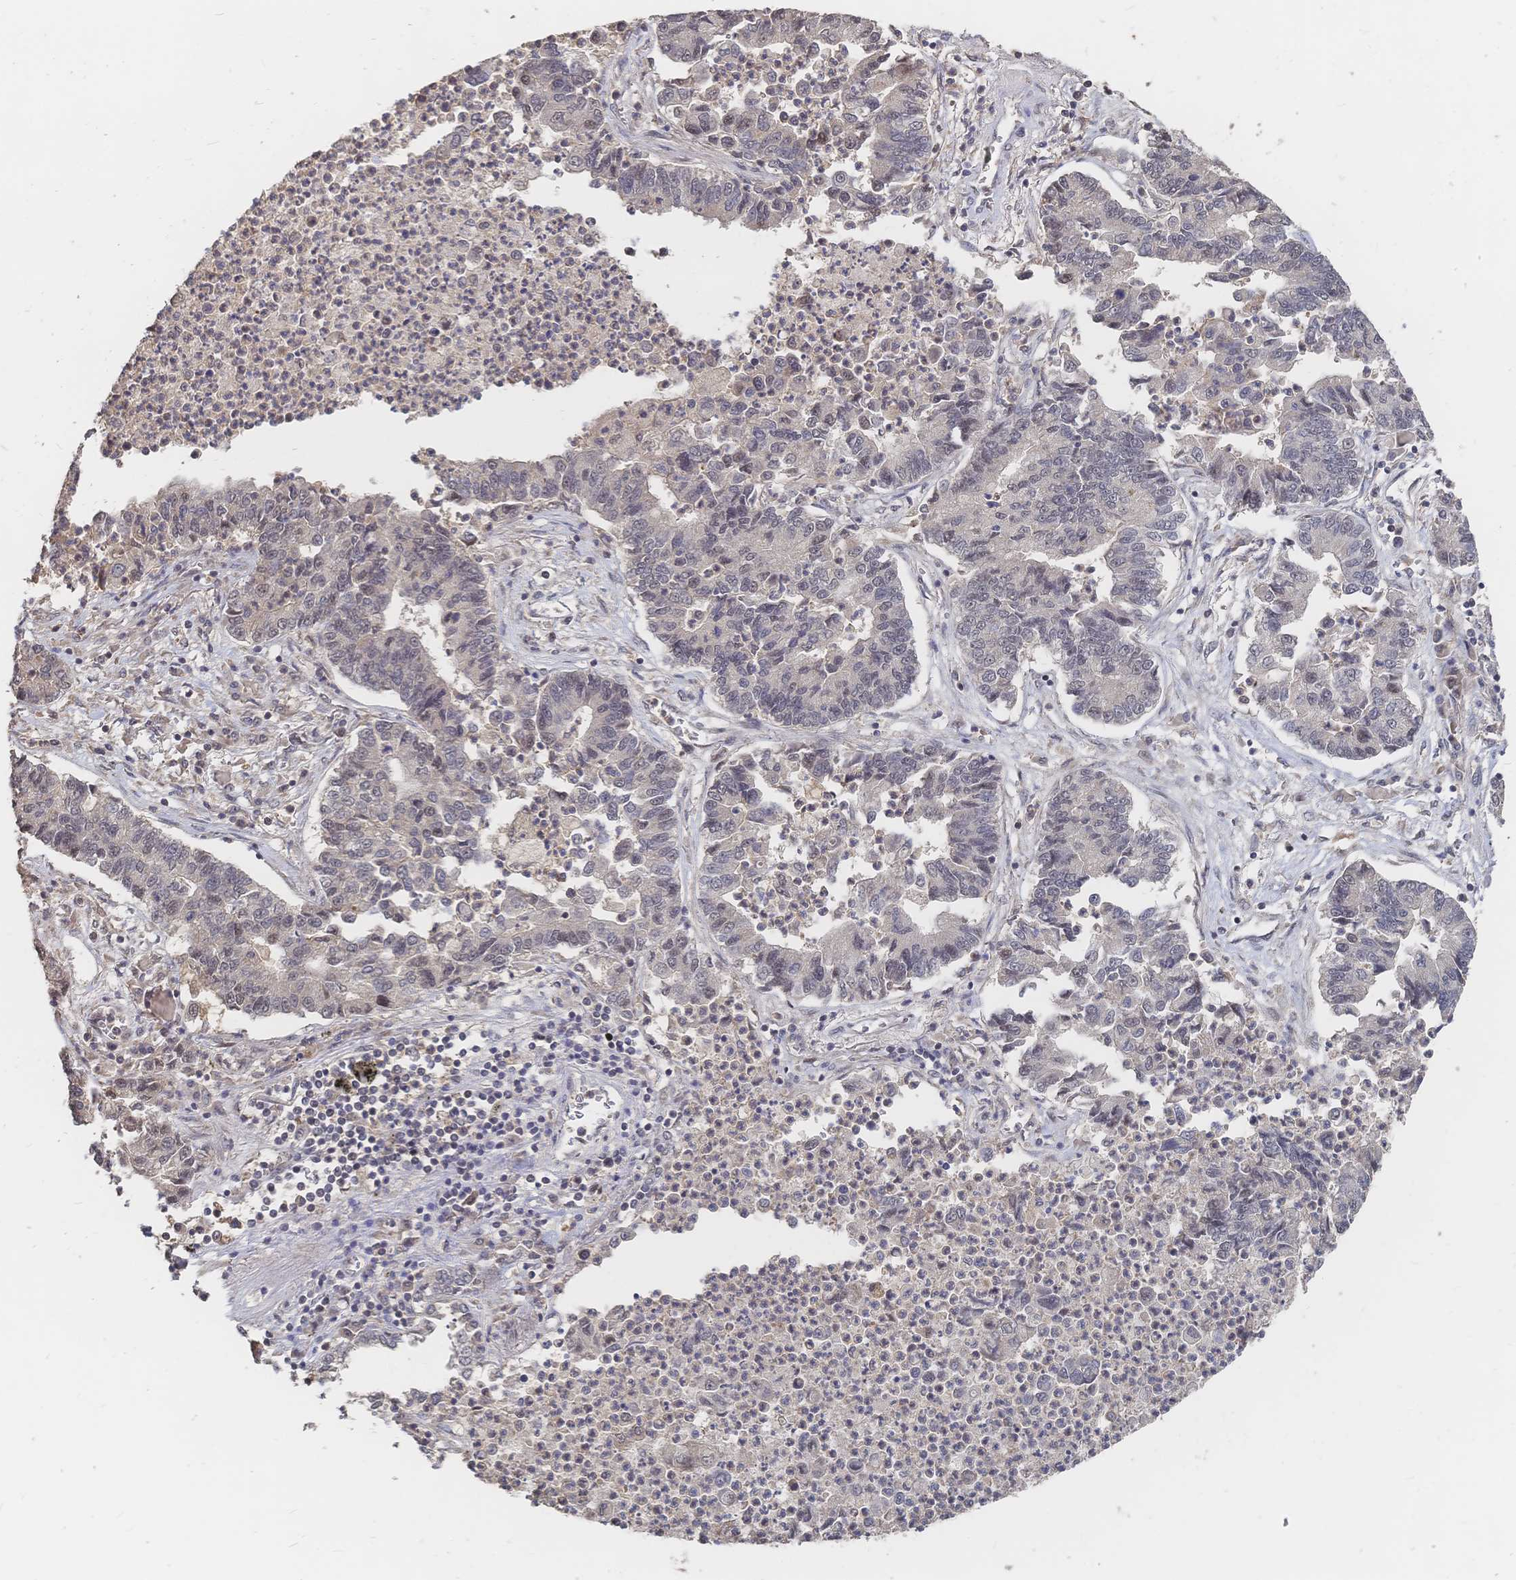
{"staining": {"intensity": "weak", "quantity": "<25%", "location": "cytoplasmic/membranous"}, "tissue": "lung cancer", "cell_type": "Tumor cells", "image_type": "cancer", "snomed": [{"axis": "morphology", "description": "Adenocarcinoma, NOS"}, {"axis": "topography", "description": "Lung"}], "caption": "A high-resolution image shows IHC staining of adenocarcinoma (lung), which shows no significant positivity in tumor cells.", "gene": "LRP5", "patient": {"sex": "female", "age": 57}}